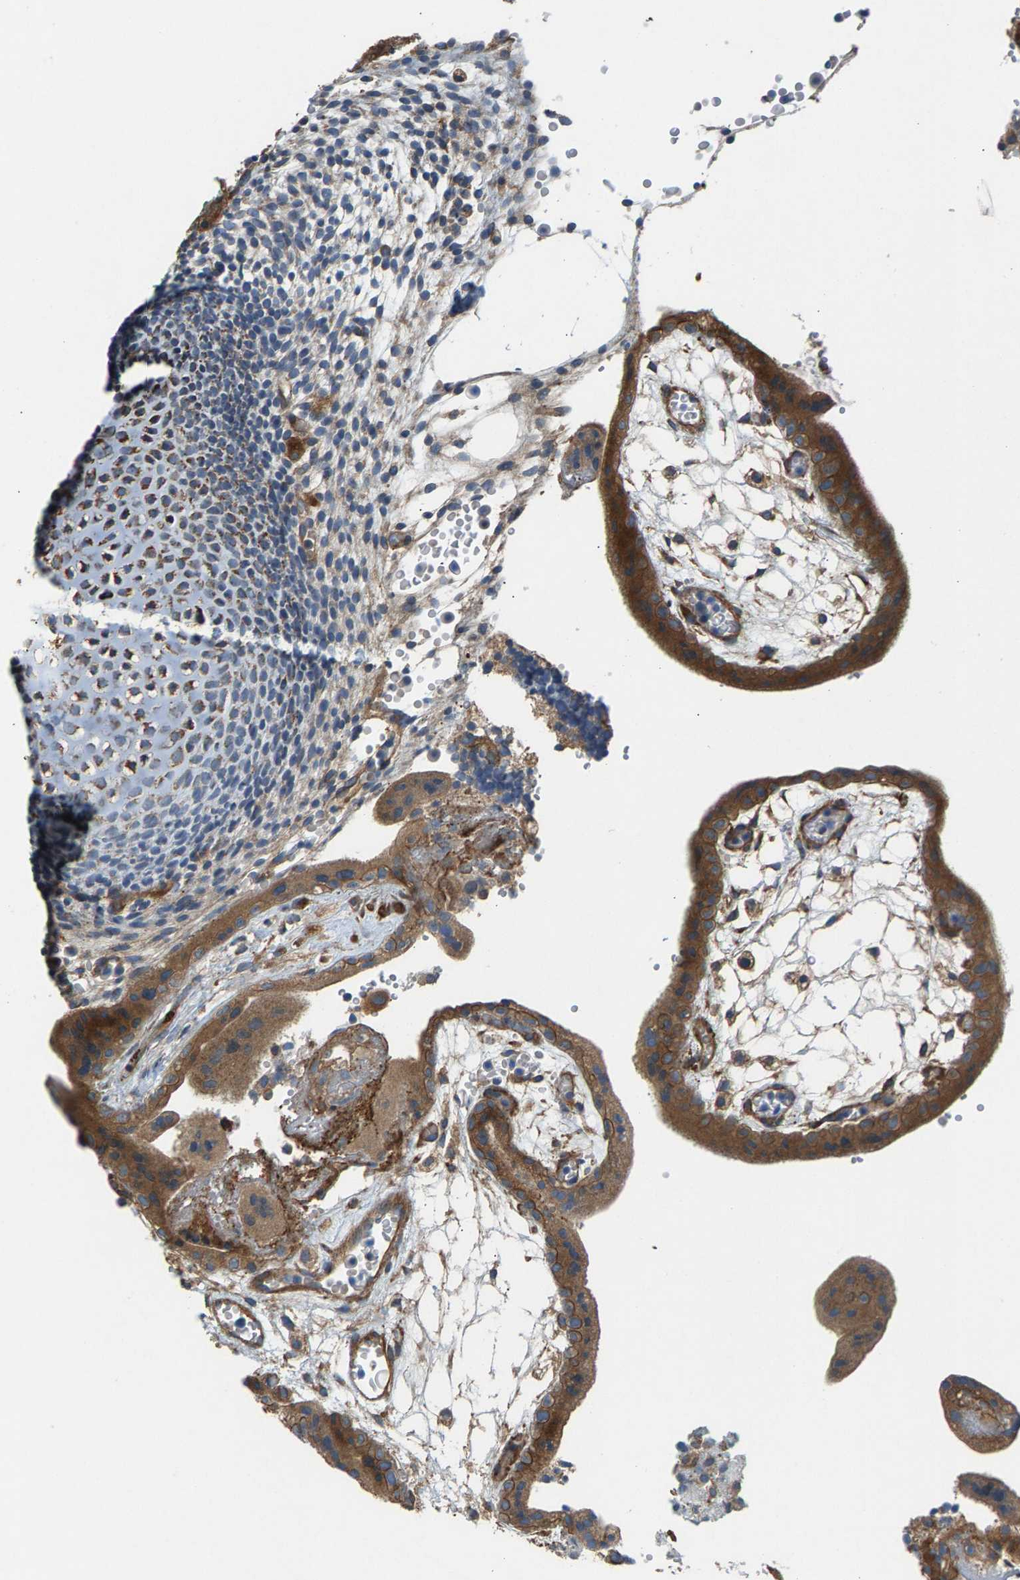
{"staining": {"intensity": "moderate", "quantity": ">75%", "location": "cytoplasmic/membranous"}, "tissue": "placenta", "cell_type": "Decidual cells", "image_type": "normal", "snomed": [{"axis": "morphology", "description": "Normal tissue, NOS"}, {"axis": "topography", "description": "Placenta"}], "caption": "Immunohistochemical staining of normal placenta exhibits >75% levels of moderate cytoplasmic/membranous protein expression in approximately >75% of decidual cells.", "gene": "PDCL", "patient": {"sex": "female", "age": 18}}